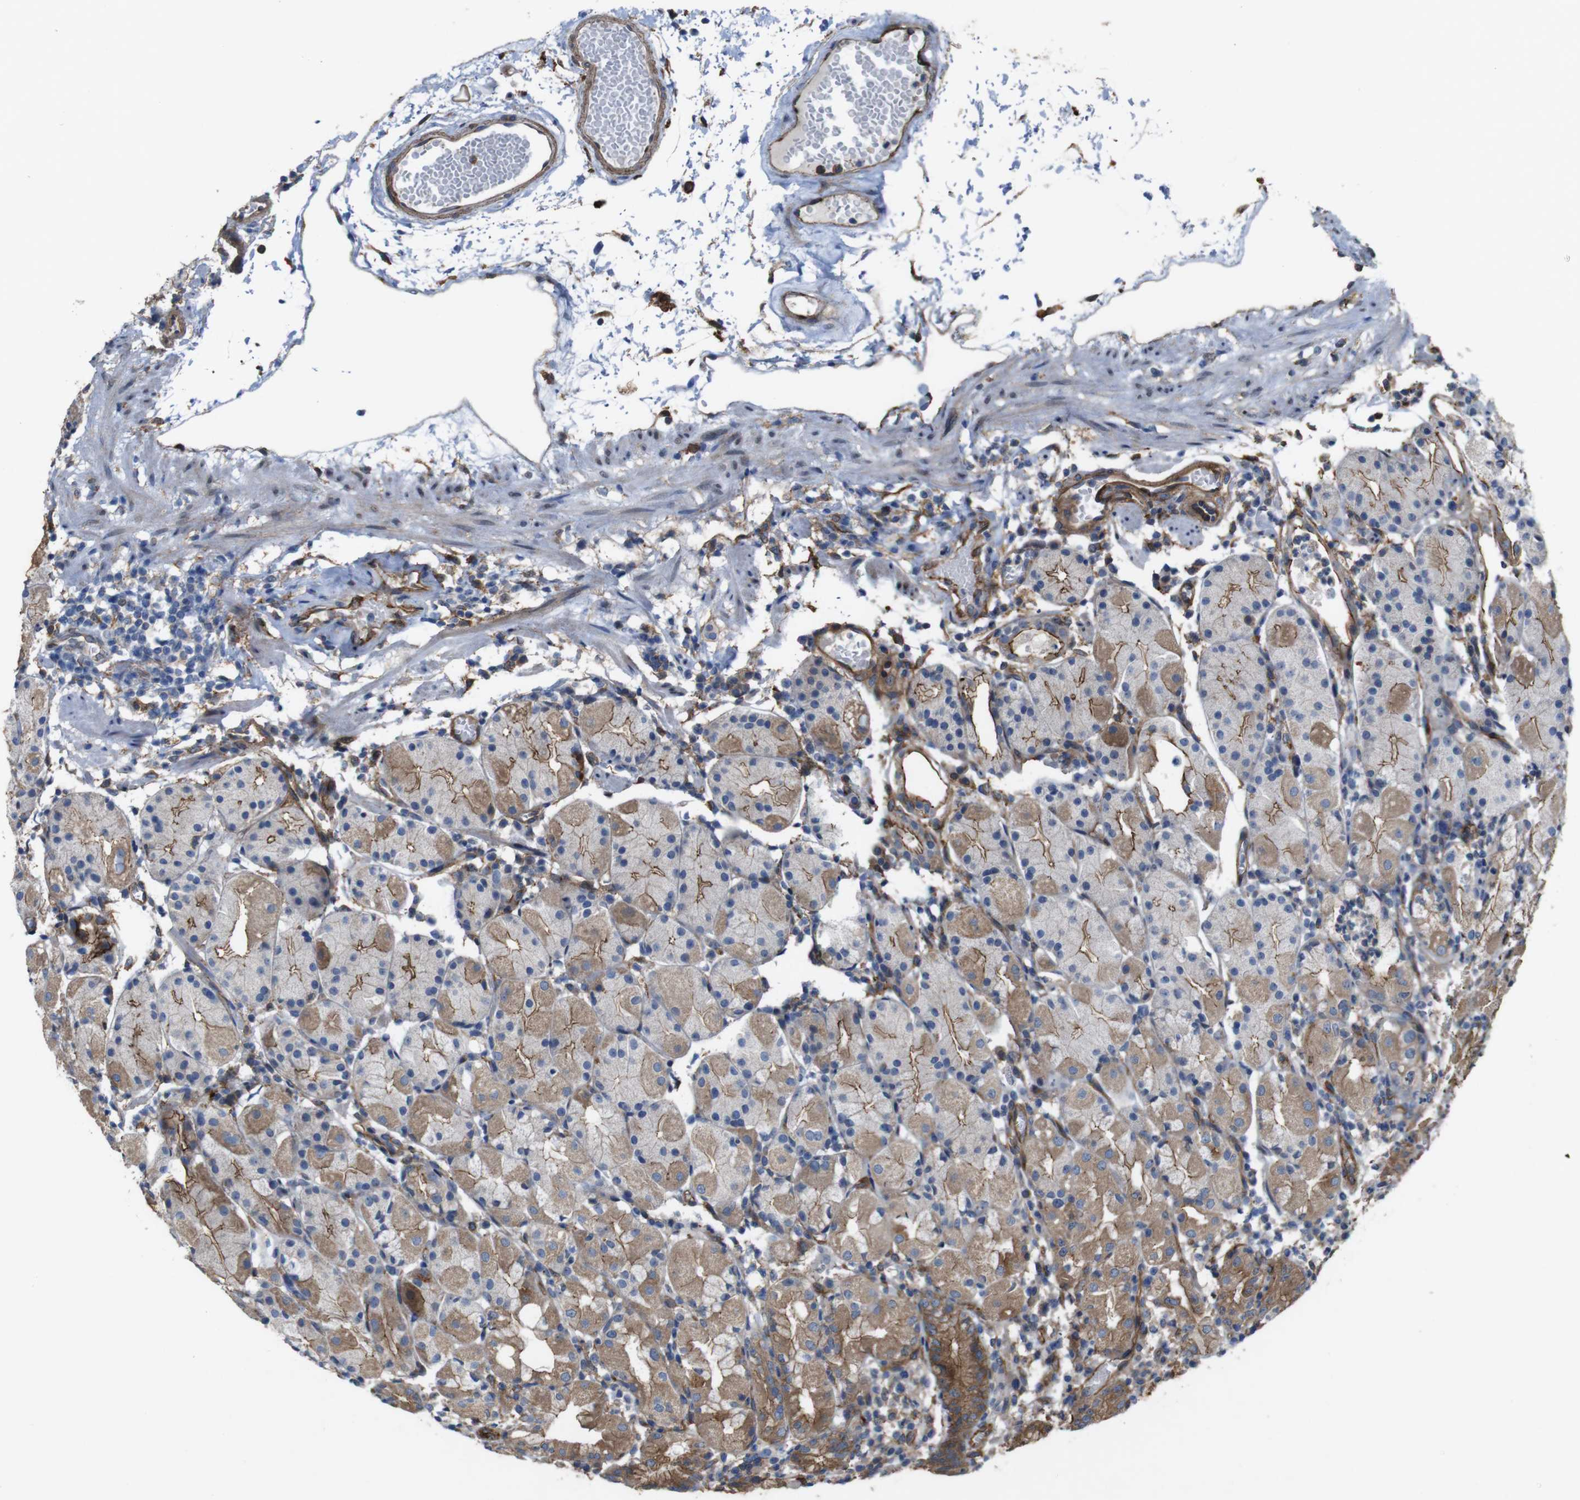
{"staining": {"intensity": "moderate", "quantity": "25%-75%", "location": "cytoplasmic/membranous"}, "tissue": "stomach", "cell_type": "Glandular cells", "image_type": "normal", "snomed": [{"axis": "morphology", "description": "Normal tissue, NOS"}, {"axis": "topography", "description": "Stomach"}, {"axis": "topography", "description": "Stomach, lower"}], "caption": "The image displays staining of unremarkable stomach, revealing moderate cytoplasmic/membranous protein positivity (brown color) within glandular cells. The staining was performed using DAB (3,3'-diaminobenzidine), with brown indicating positive protein expression. Nuclei are stained blue with hematoxylin.", "gene": "PTGER4", "patient": {"sex": "female", "age": 75}}